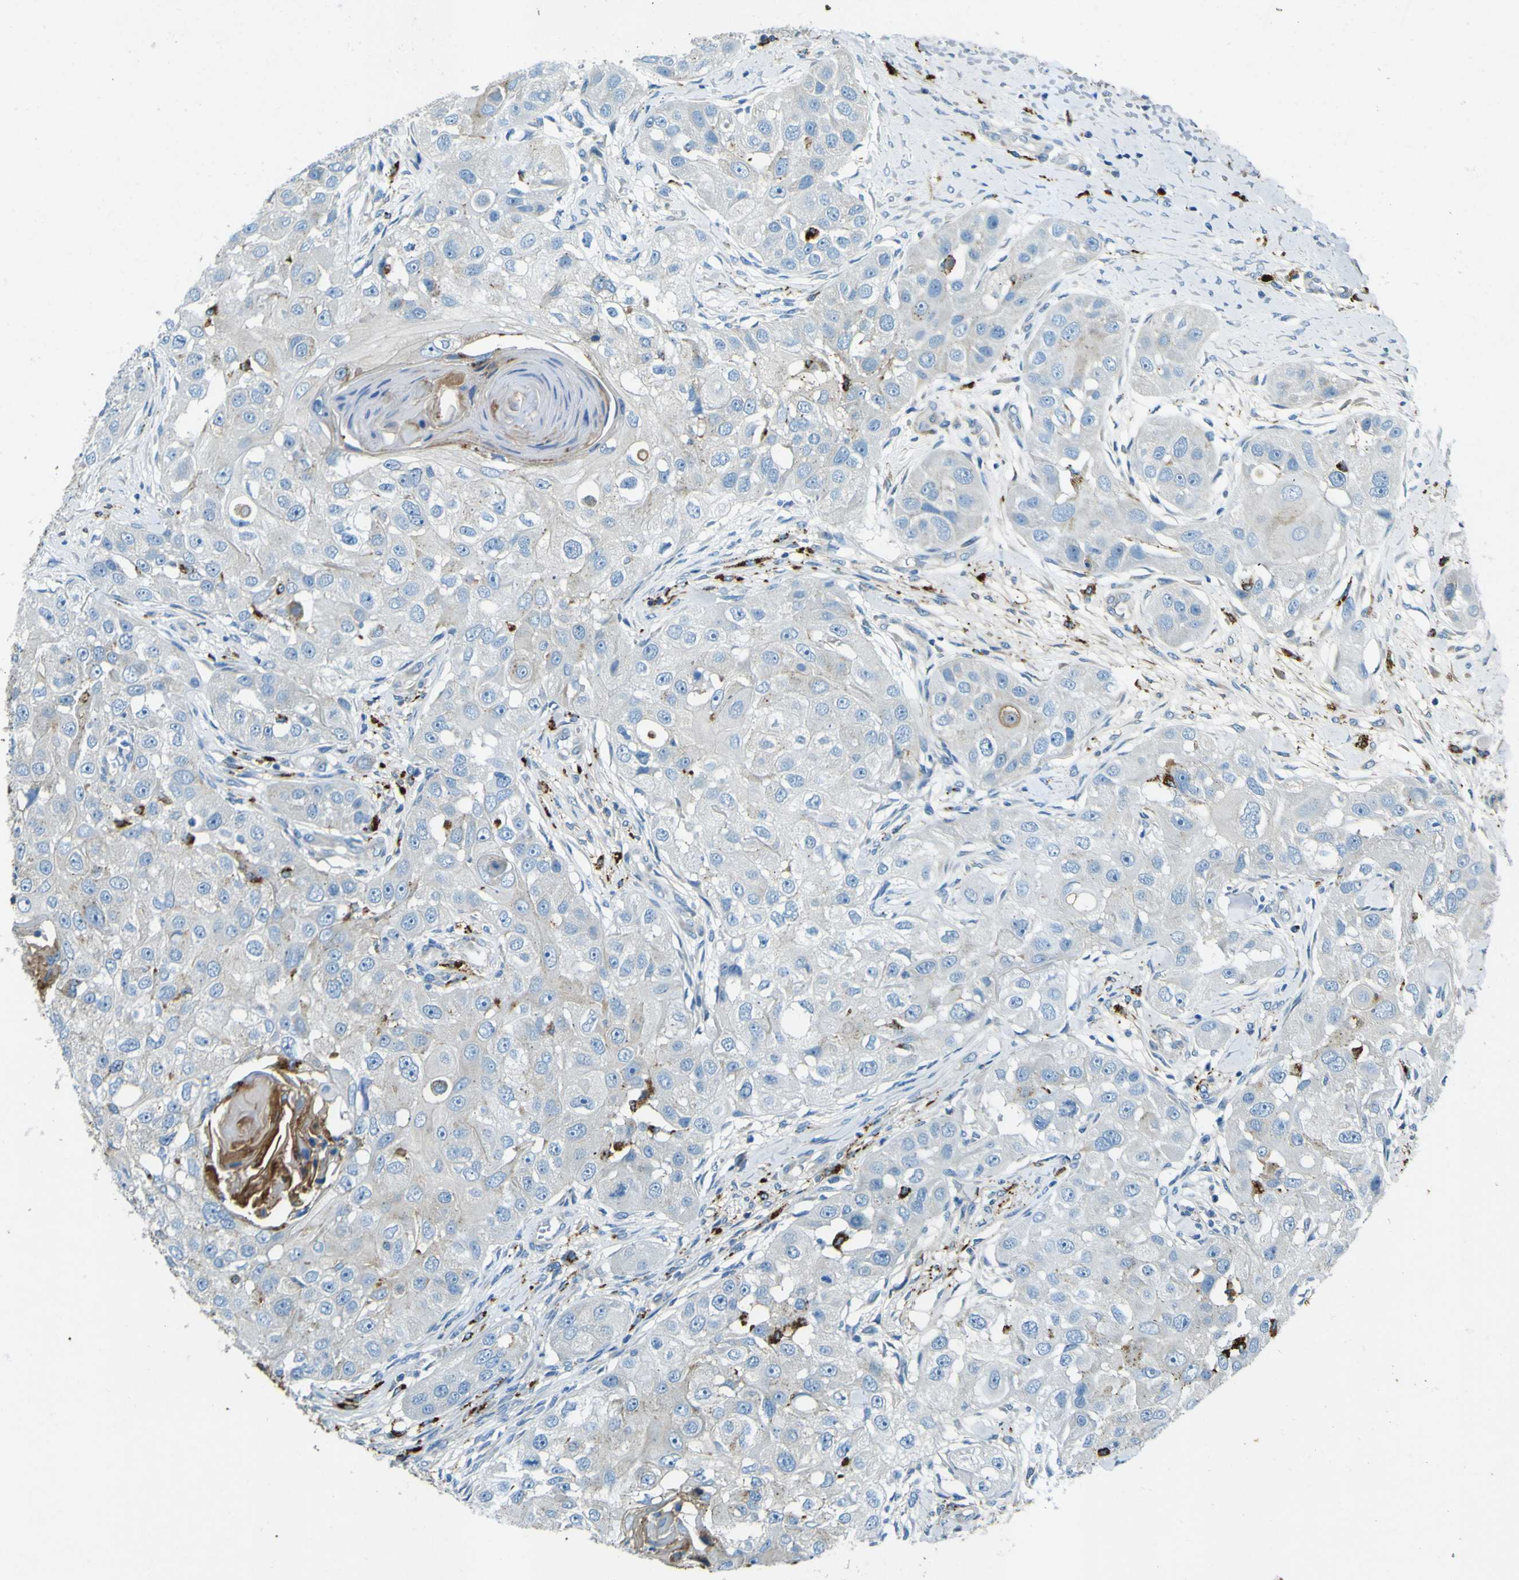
{"staining": {"intensity": "negative", "quantity": "none", "location": "none"}, "tissue": "head and neck cancer", "cell_type": "Tumor cells", "image_type": "cancer", "snomed": [{"axis": "morphology", "description": "Normal tissue, NOS"}, {"axis": "morphology", "description": "Squamous cell carcinoma, NOS"}, {"axis": "topography", "description": "Skeletal muscle"}, {"axis": "topography", "description": "Head-Neck"}], "caption": "Micrograph shows no protein staining in tumor cells of squamous cell carcinoma (head and neck) tissue.", "gene": "PDE9A", "patient": {"sex": "male", "age": 51}}